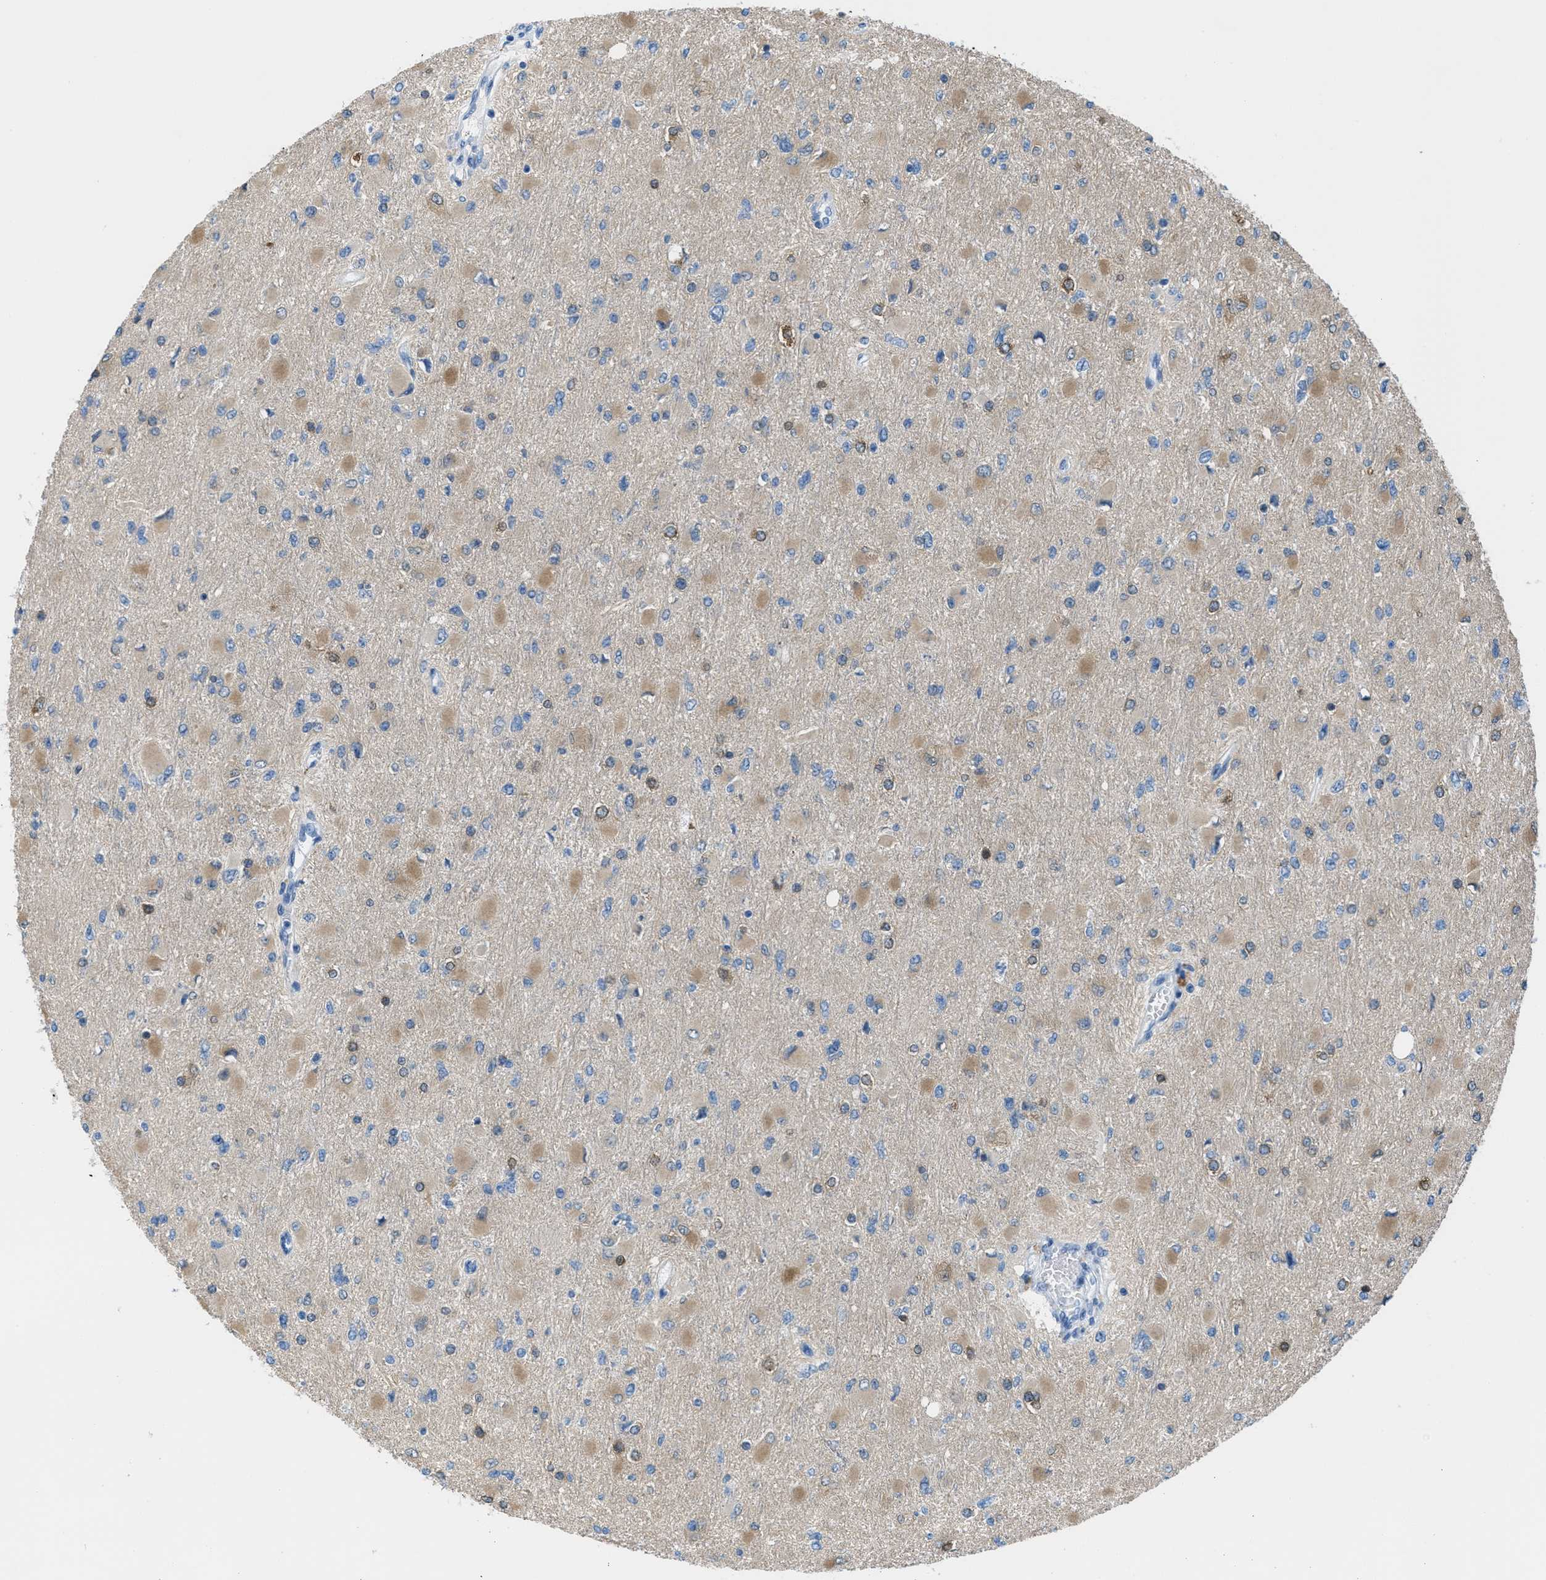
{"staining": {"intensity": "weak", "quantity": "25%-75%", "location": "cytoplasmic/membranous"}, "tissue": "glioma", "cell_type": "Tumor cells", "image_type": "cancer", "snomed": [{"axis": "morphology", "description": "Glioma, malignant, High grade"}, {"axis": "topography", "description": "Cerebral cortex"}], "caption": "Human malignant glioma (high-grade) stained with a brown dye displays weak cytoplasmic/membranous positive positivity in about 25%-75% of tumor cells.", "gene": "MAPRE2", "patient": {"sex": "female", "age": 36}}